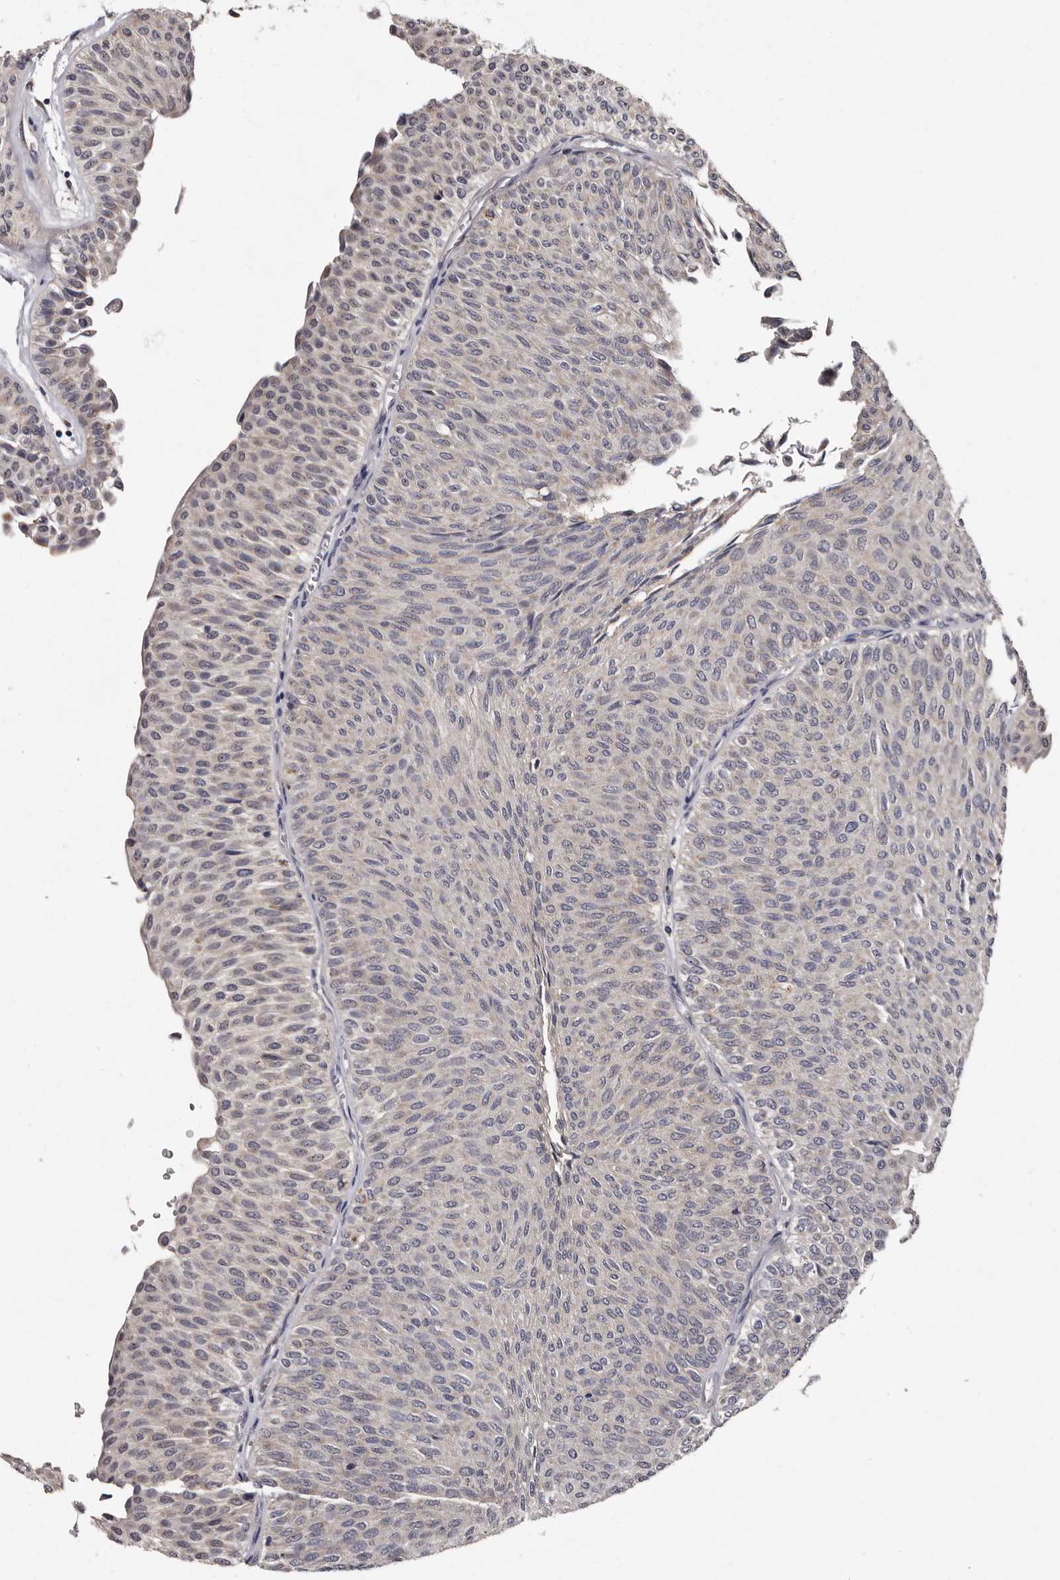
{"staining": {"intensity": "negative", "quantity": "none", "location": "none"}, "tissue": "urothelial cancer", "cell_type": "Tumor cells", "image_type": "cancer", "snomed": [{"axis": "morphology", "description": "Urothelial carcinoma, Low grade"}, {"axis": "topography", "description": "Urinary bladder"}], "caption": "The histopathology image displays no significant expression in tumor cells of urothelial cancer.", "gene": "DNPH1", "patient": {"sex": "male", "age": 78}}